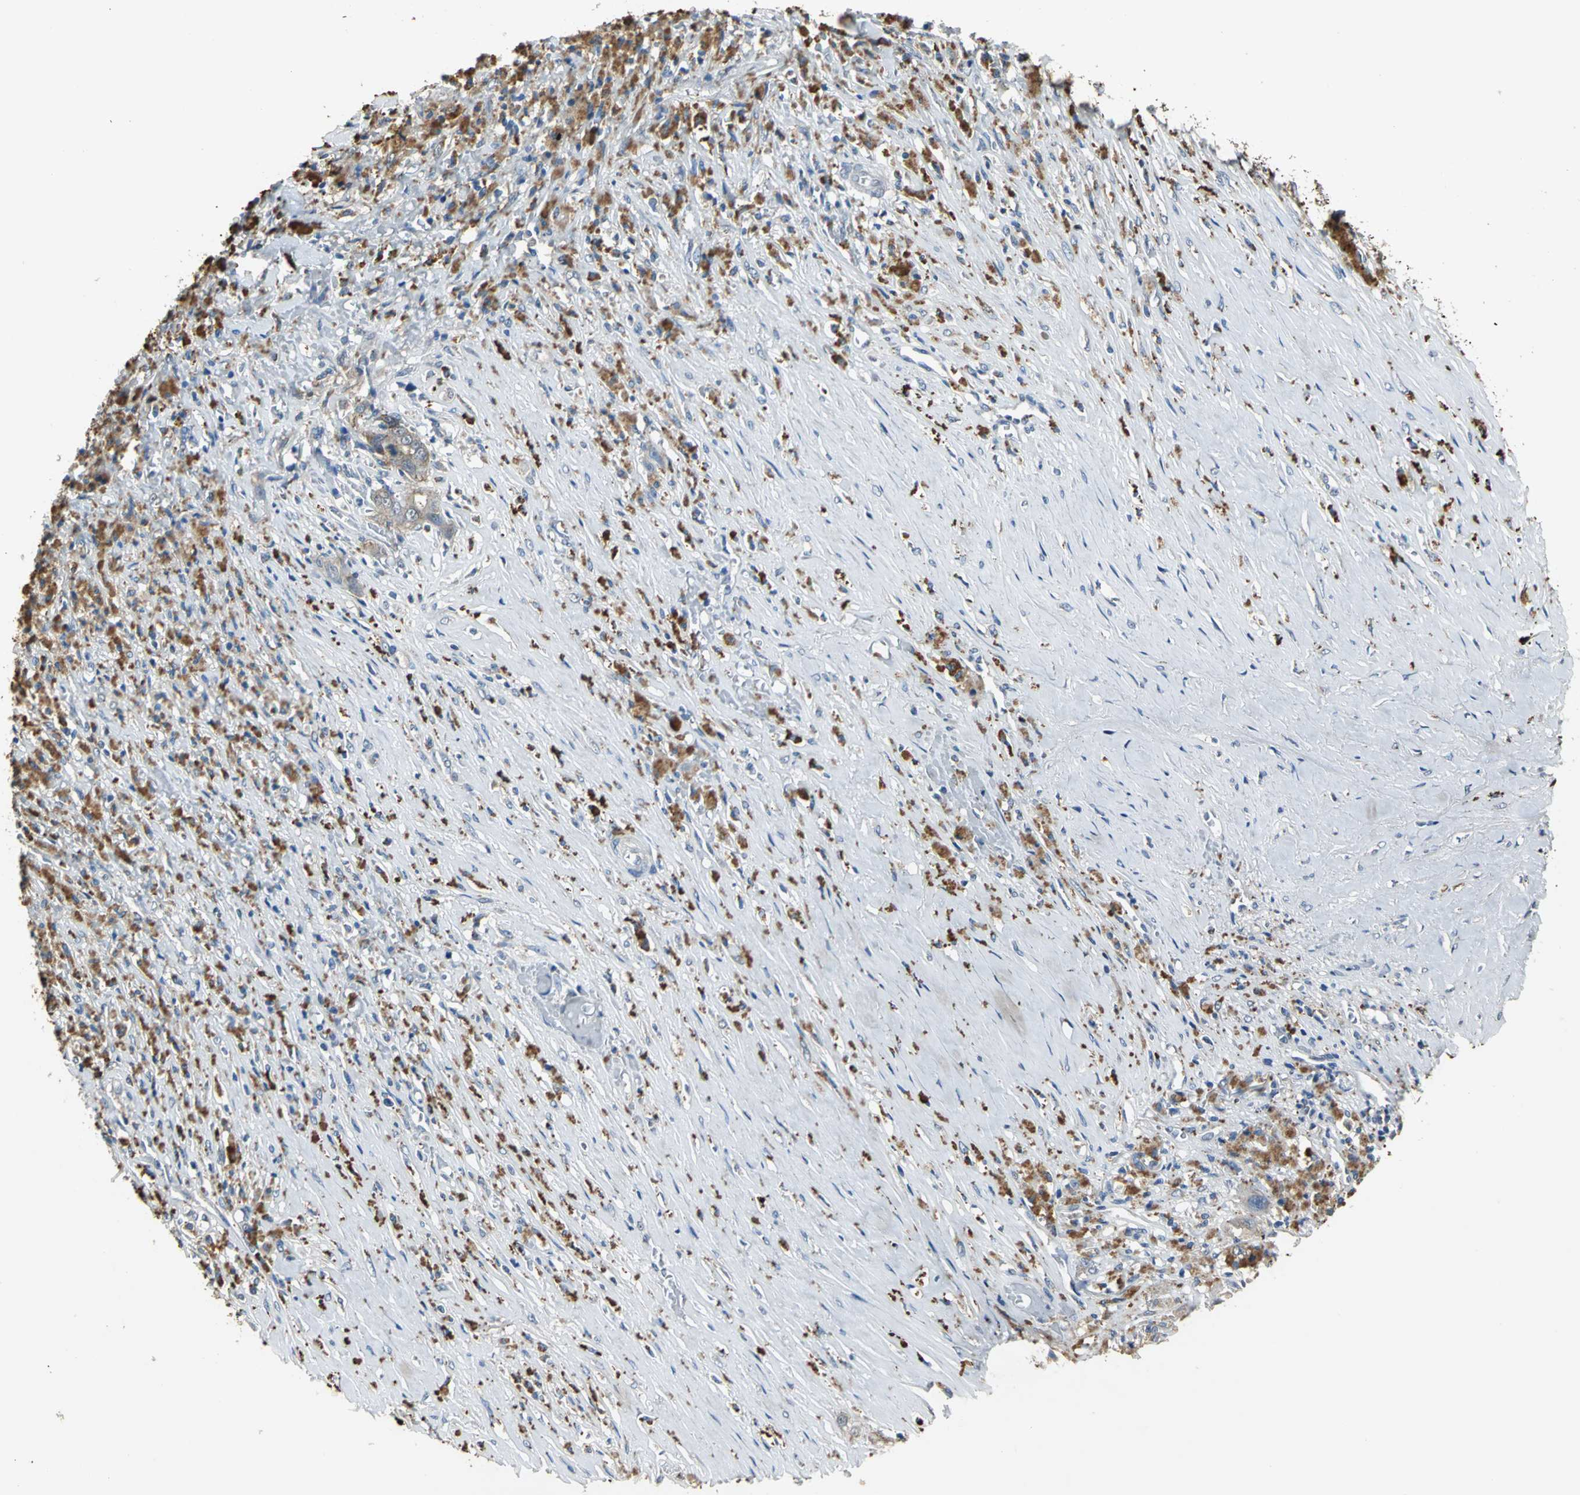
{"staining": {"intensity": "moderate", "quantity": ">75%", "location": "cytoplasmic/membranous"}, "tissue": "liver cancer", "cell_type": "Tumor cells", "image_type": "cancer", "snomed": [{"axis": "morphology", "description": "Cholangiocarcinoma"}, {"axis": "topography", "description": "Liver"}], "caption": "Approximately >75% of tumor cells in human liver cholangiocarcinoma demonstrate moderate cytoplasmic/membranous protein expression as visualized by brown immunohistochemical staining.", "gene": "OCLN", "patient": {"sex": "female", "age": 70}}